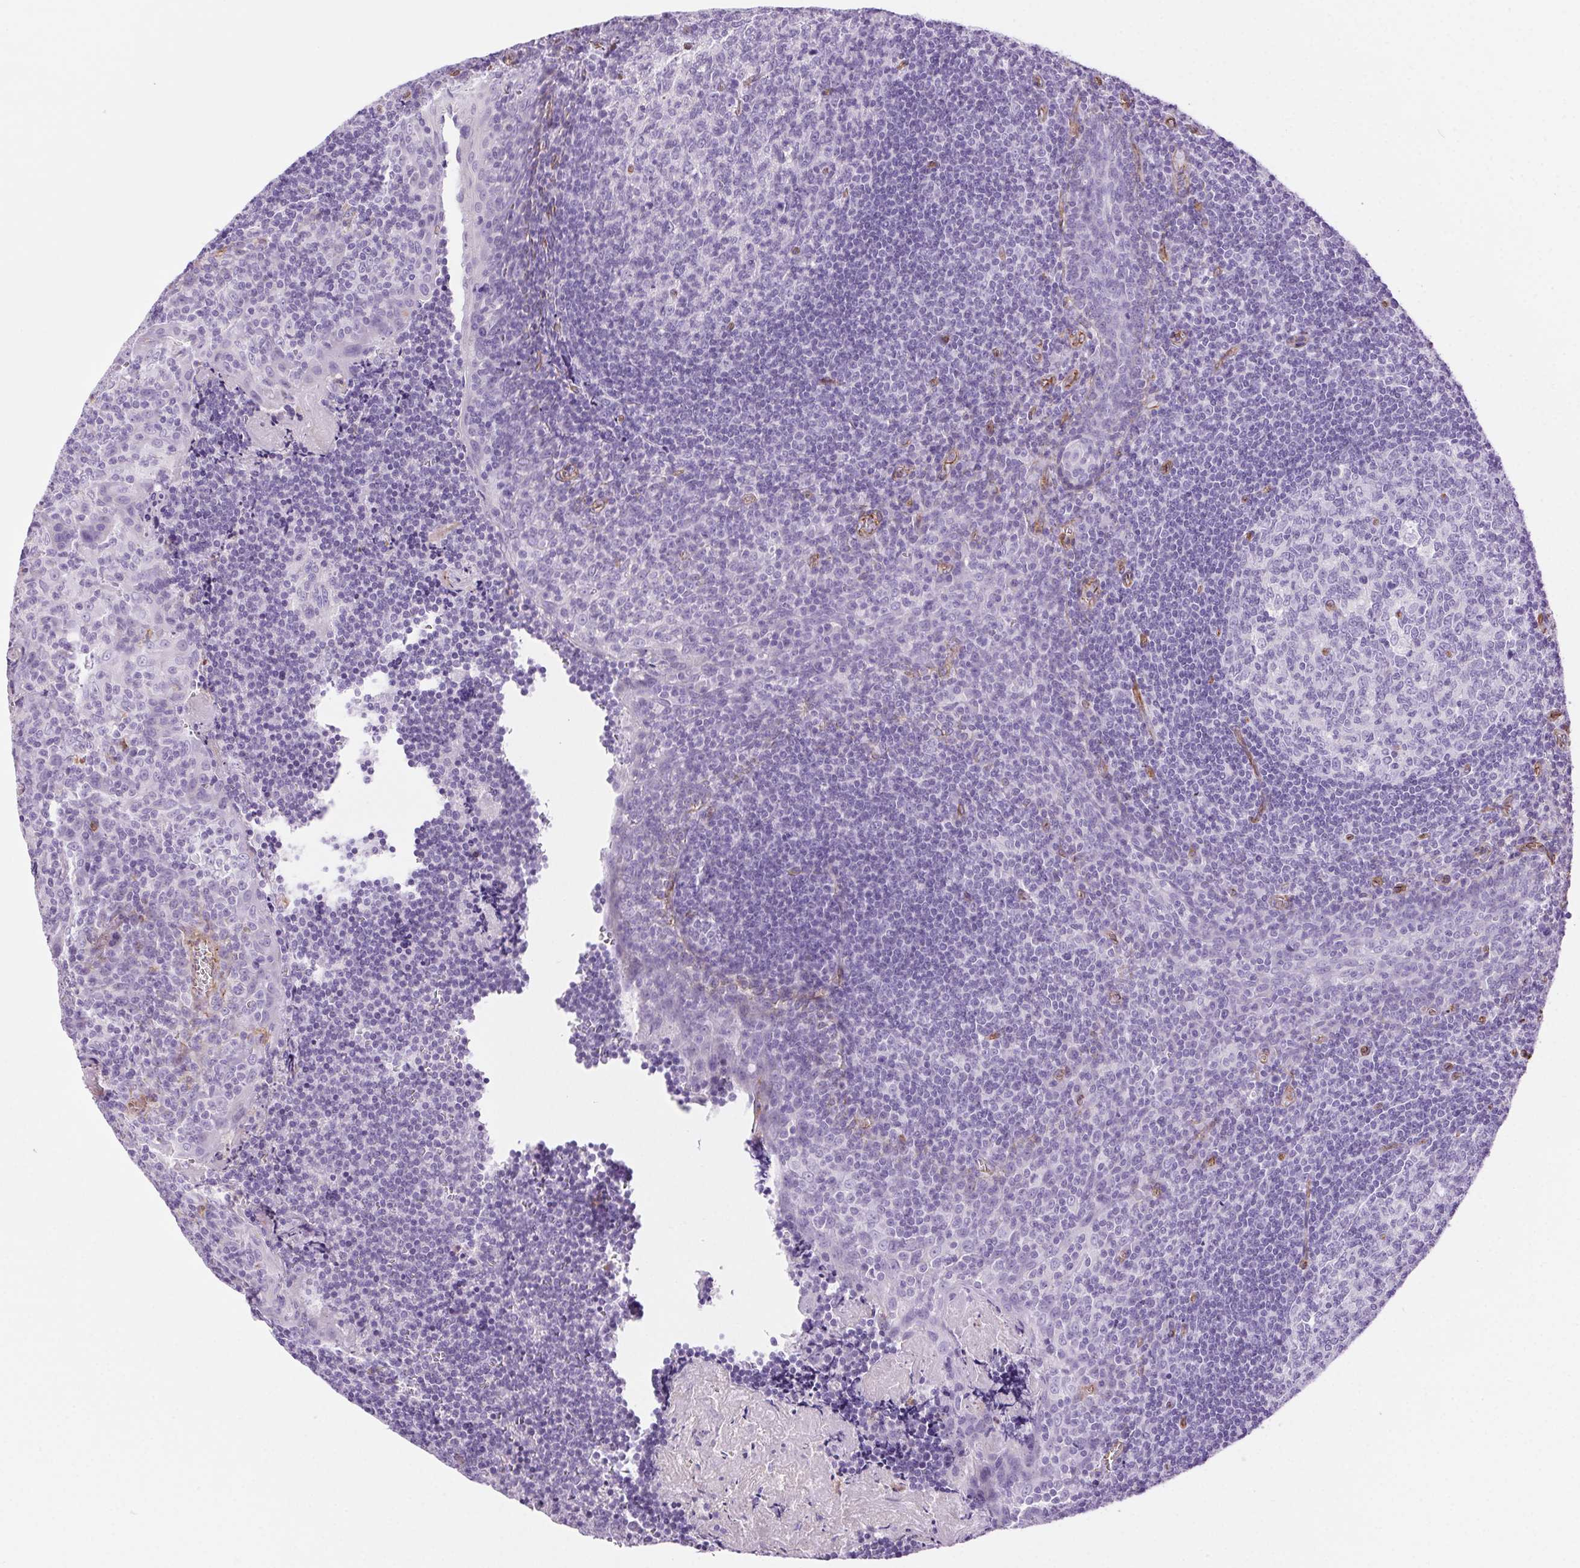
{"staining": {"intensity": "negative", "quantity": "none", "location": "none"}, "tissue": "tonsil", "cell_type": "Germinal center cells", "image_type": "normal", "snomed": [{"axis": "morphology", "description": "Normal tissue, NOS"}, {"axis": "morphology", "description": "Inflammation, NOS"}, {"axis": "topography", "description": "Tonsil"}], "caption": "Germinal center cells are negative for brown protein staining in unremarkable tonsil.", "gene": "SHCBP1L", "patient": {"sex": "female", "age": 31}}